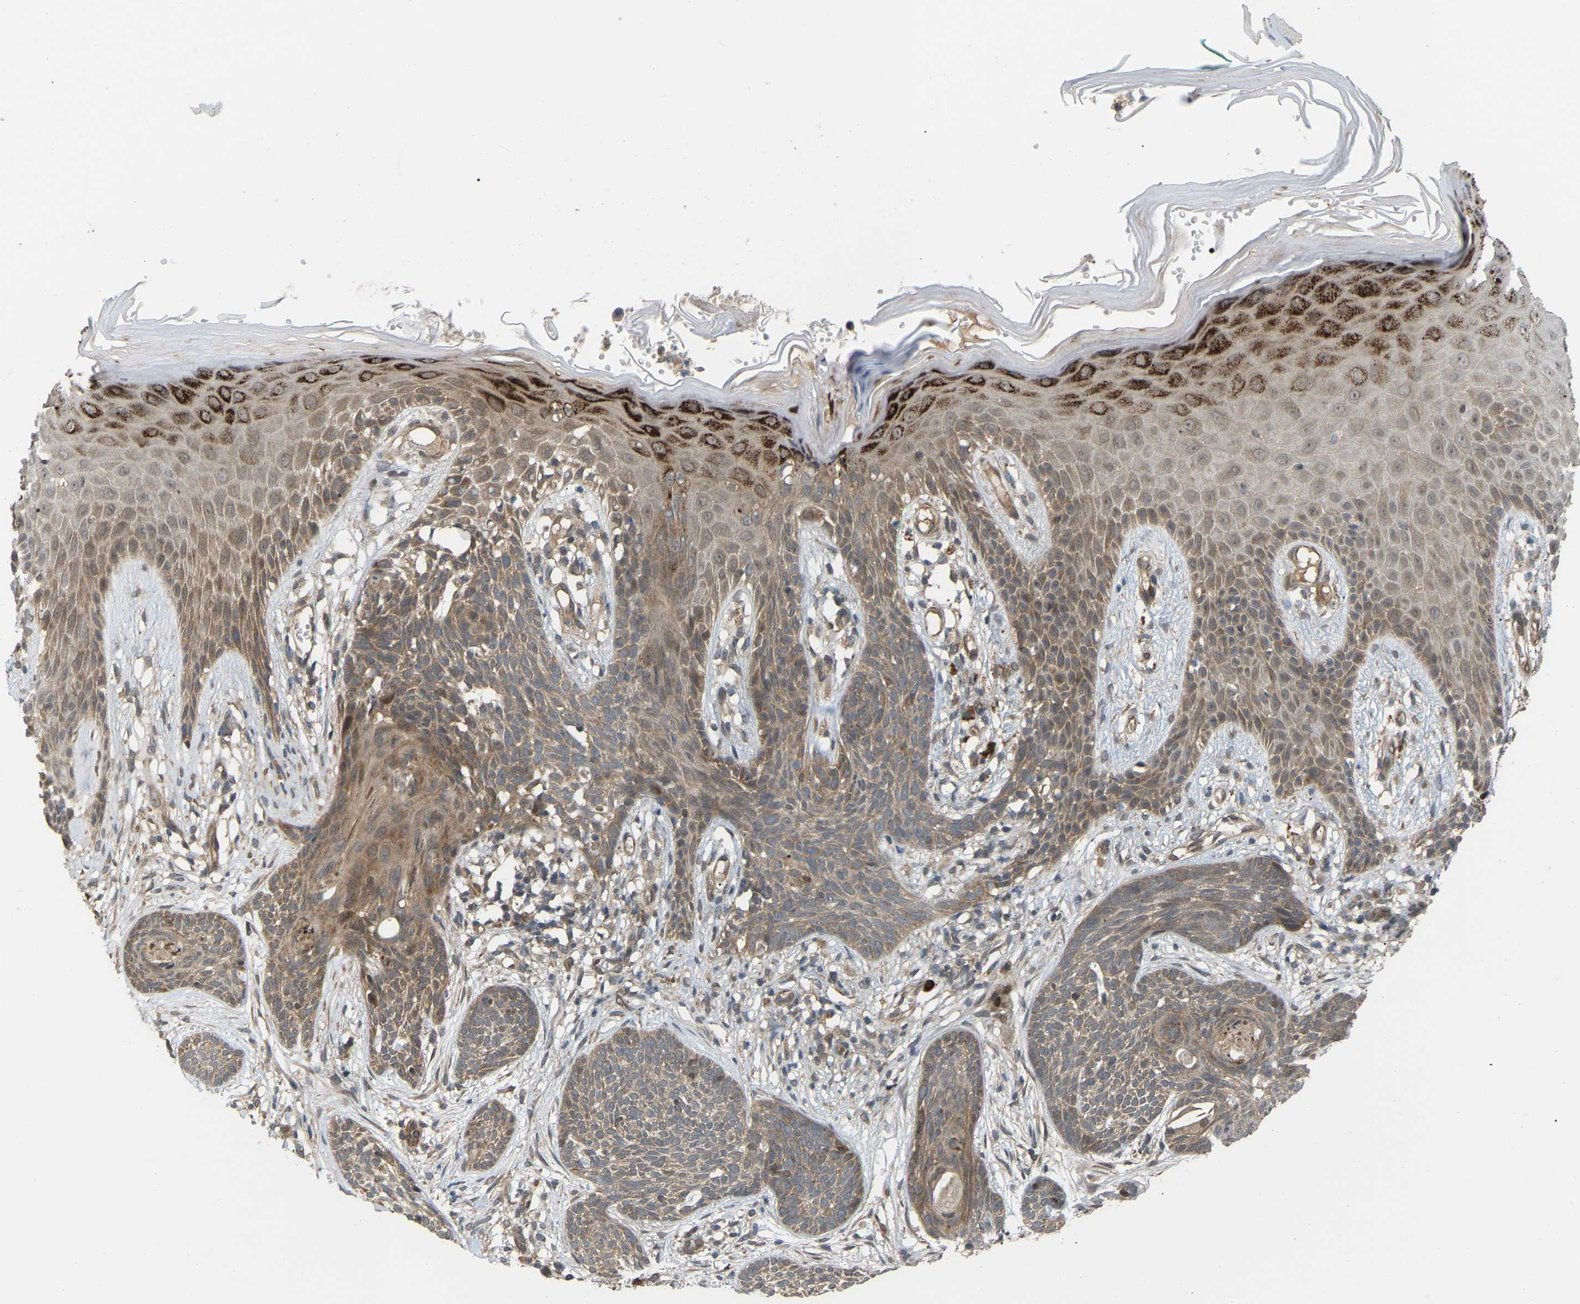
{"staining": {"intensity": "weak", "quantity": ">75%", "location": "cytoplasmic/membranous"}, "tissue": "skin cancer", "cell_type": "Tumor cells", "image_type": "cancer", "snomed": [{"axis": "morphology", "description": "Basal cell carcinoma"}, {"axis": "topography", "description": "Skin"}], "caption": "Protein expression analysis of human skin cancer (basal cell carcinoma) reveals weak cytoplasmic/membranous expression in approximately >75% of tumor cells. The staining is performed using DAB (3,3'-diaminobenzidine) brown chromogen to label protein expression. The nuclei are counter-stained blue using hematoxylin.", "gene": "CROT", "patient": {"sex": "female", "age": 59}}